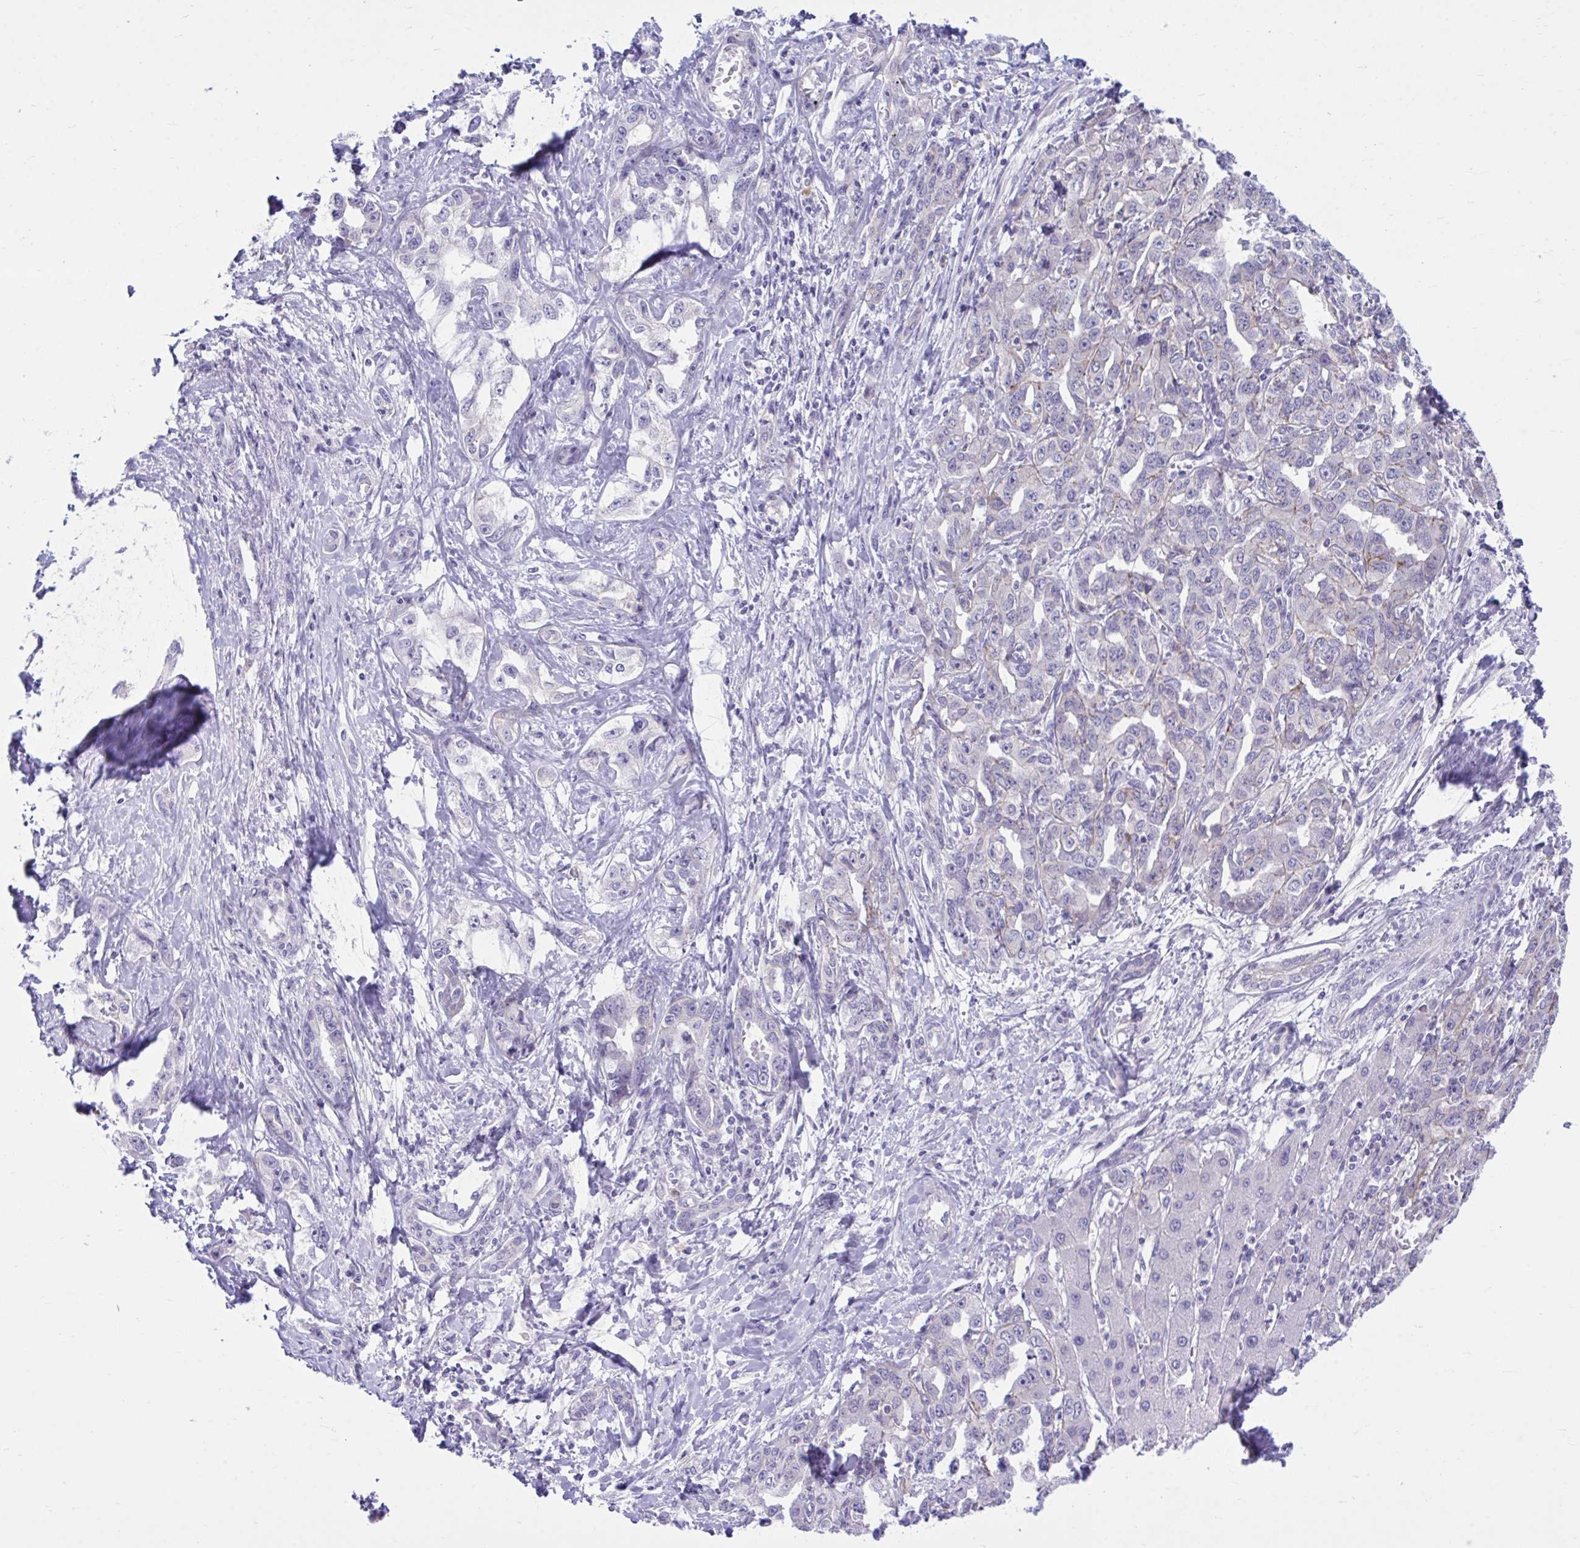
{"staining": {"intensity": "negative", "quantity": "none", "location": "none"}, "tissue": "liver cancer", "cell_type": "Tumor cells", "image_type": "cancer", "snomed": [{"axis": "morphology", "description": "Cholangiocarcinoma"}, {"axis": "topography", "description": "Liver"}], "caption": "Tumor cells are negative for brown protein staining in liver cholangiocarcinoma. Brightfield microscopy of immunohistochemistry stained with DAB (brown) and hematoxylin (blue), captured at high magnification.", "gene": "MED9", "patient": {"sex": "male", "age": 59}}